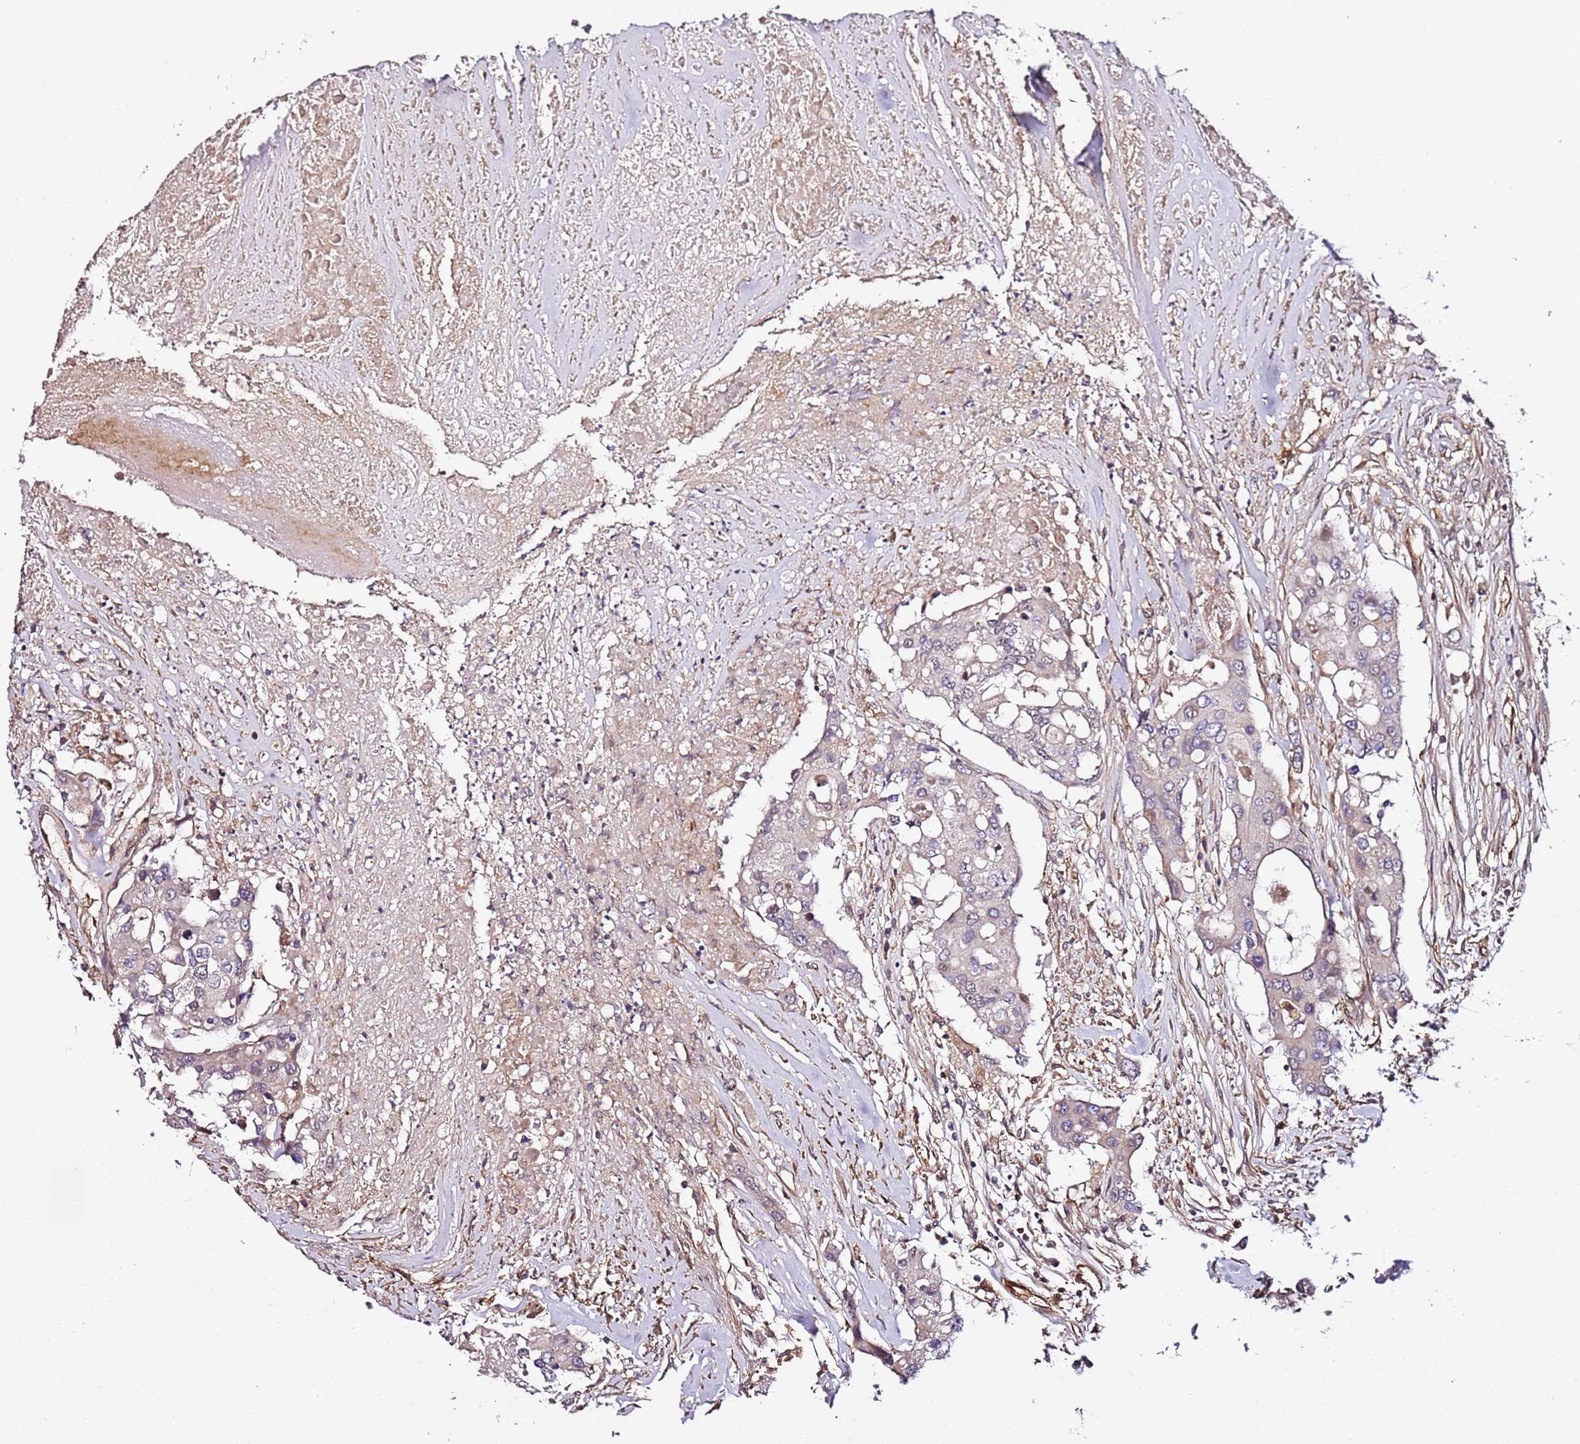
{"staining": {"intensity": "negative", "quantity": "none", "location": "none"}, "tissue": "colorectal cancer", "cell_type": "Tumor cells", "image_type": "cancer", "snomed": [{"axis": "morphology", "description": "Adenocarcinoma, NOS"}, {"axis": "topography", "description": "Colon"}], "caption": "A micrograph of colorectal cancer (adenocarcinoma) stained for a protein exhibits no brown staining in tumor cells. Brightfield microscopy of immunohistochemistry stained with DAB (3,3'-diaminobenzidine) (brown) and hematoxylin (blue), captured at high magnification.", "gene": "CCNYL1", "patient": {"sex": "male", "age": 77}}